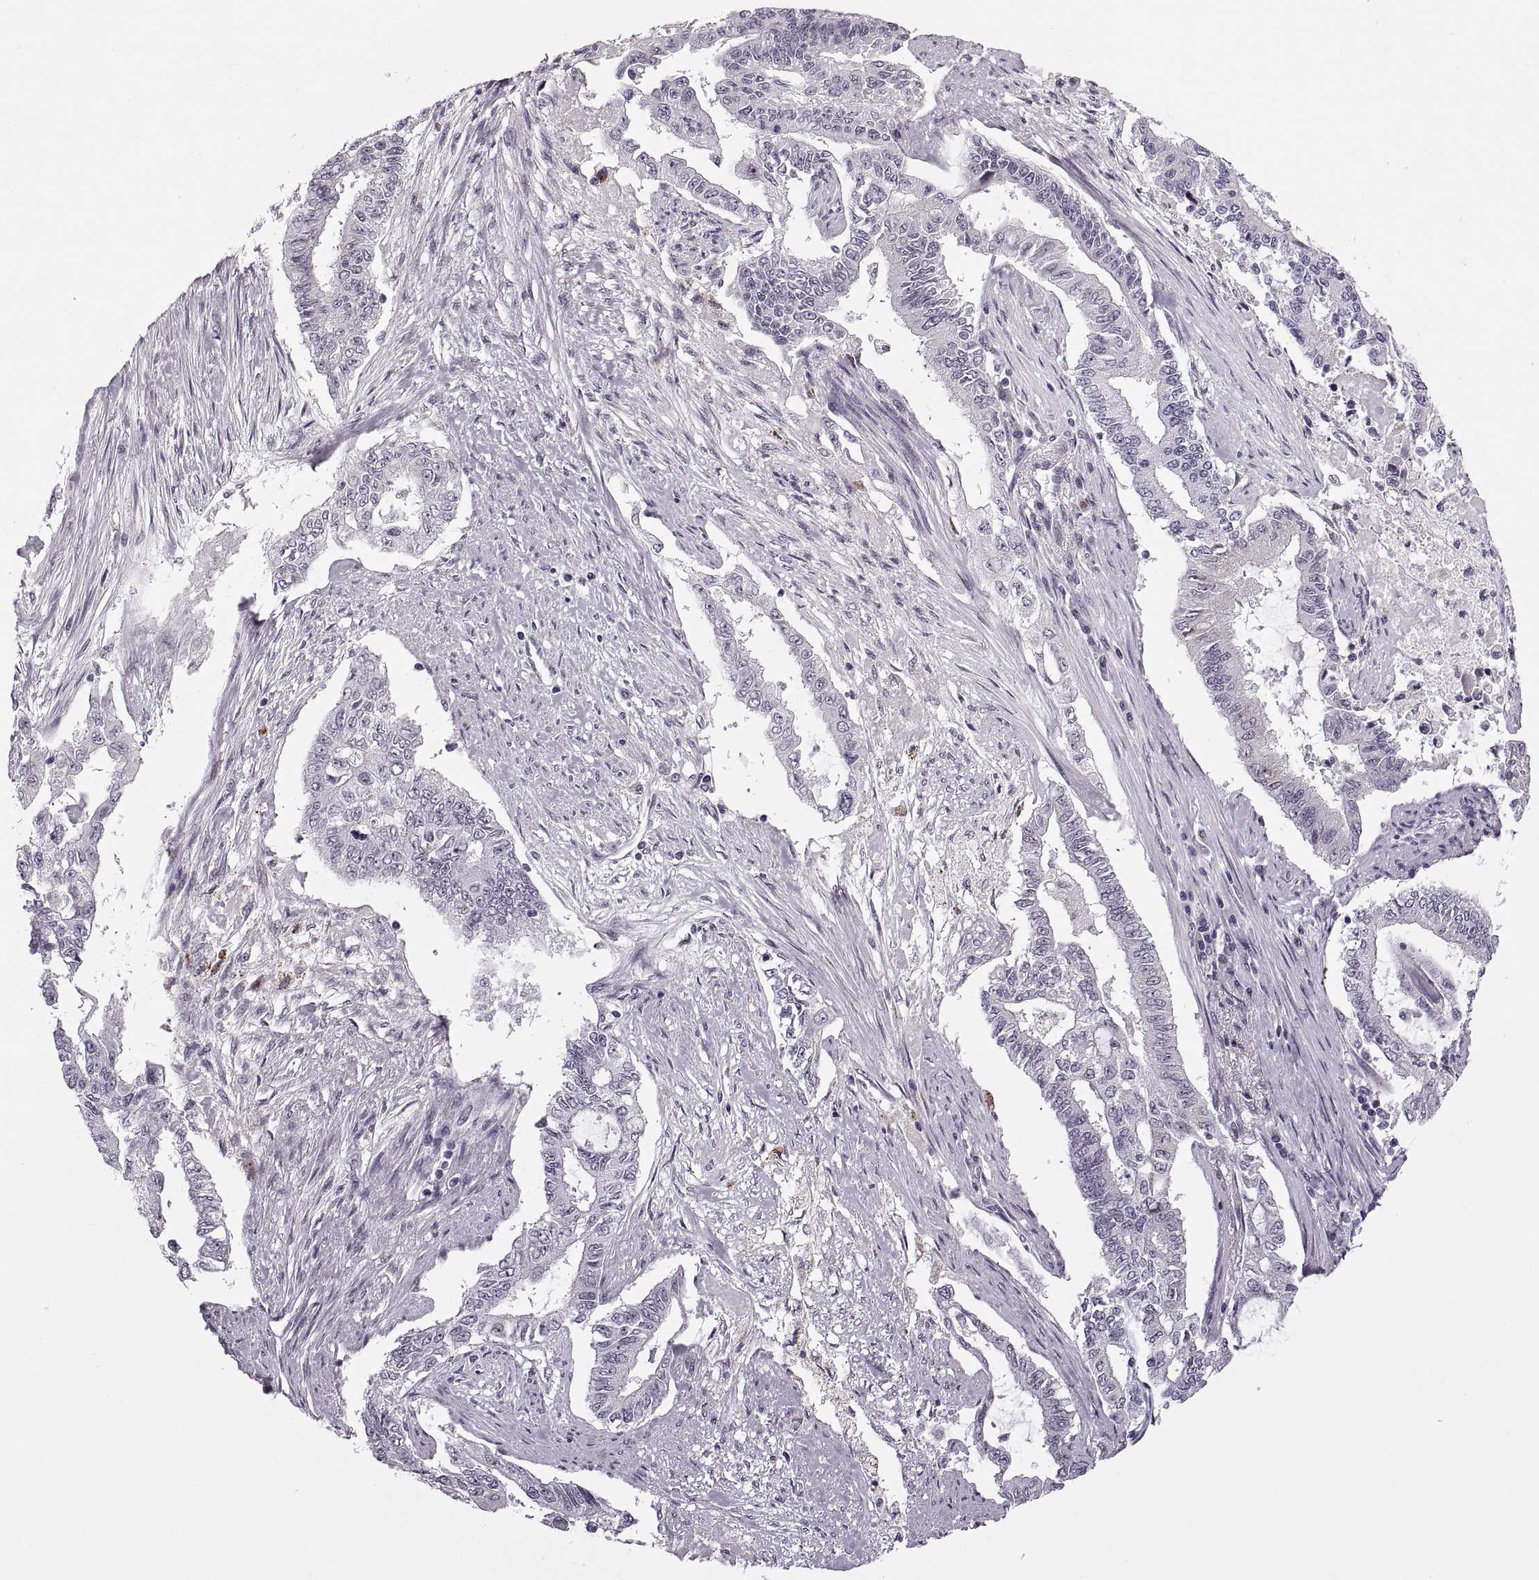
{"staining": {"intensity": "negative", "quantity": "none", "location": "none"}, "tissue": "endometrial cancer", "cell_type": "Tumor cells", "image_type": "cancer", "snomed": [{"axis": "morphology", "description": "Adenocarcinoma, NOS"}, {"axis": "topography", "description": "Uterus"}], "caption": "Human adenocarcinoma (endometrial) stained for a protein using immunohistochemistry (IHC) exhibits no positivity in tumor cells.", "gene": "PRSS37", "patient": {"sex": "female", "age": 59}}